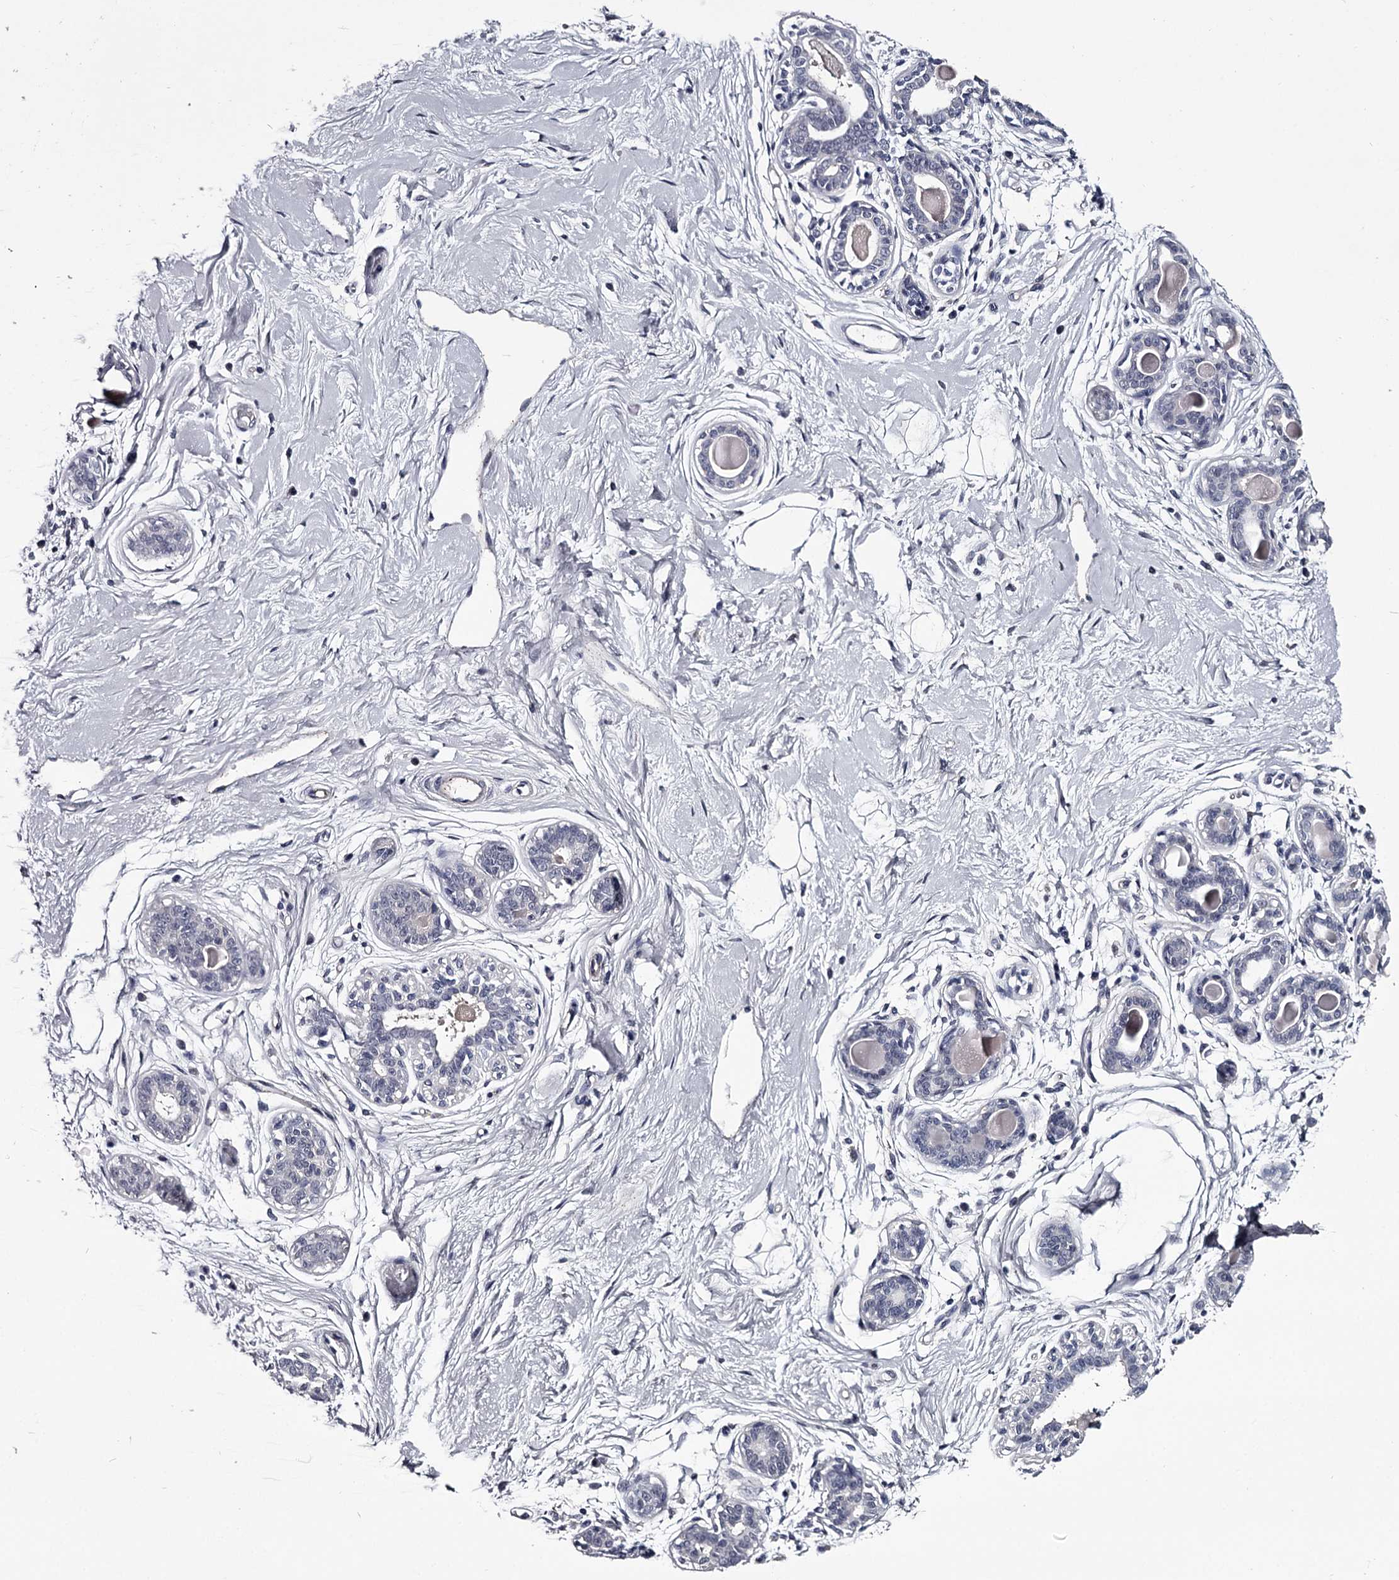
{"staining": {"intensity": "negative", "quantity": "none", "location": "none"}, "tissue": "breast", "cell_type": "Adipocytes", "image_type": "normal", "snomed": [{"axis": "morphology", "description": "Normal tissue, NOS"}, {"axis": "topography", "description": "Breast"}], "caption": "Immunohistochemistry histopathology image of normal breast: human breast stained with DAB (3,3'-diaminobenzidine) exhibits no significant protein positivity in adipocytes. (DAB (3,3'-diaminobenzidine) immunohistochemistry (IHC) with hematoxylin counter stain).", "gene": "GSTO1", "patient": {"sex": "female", "age": 45}}